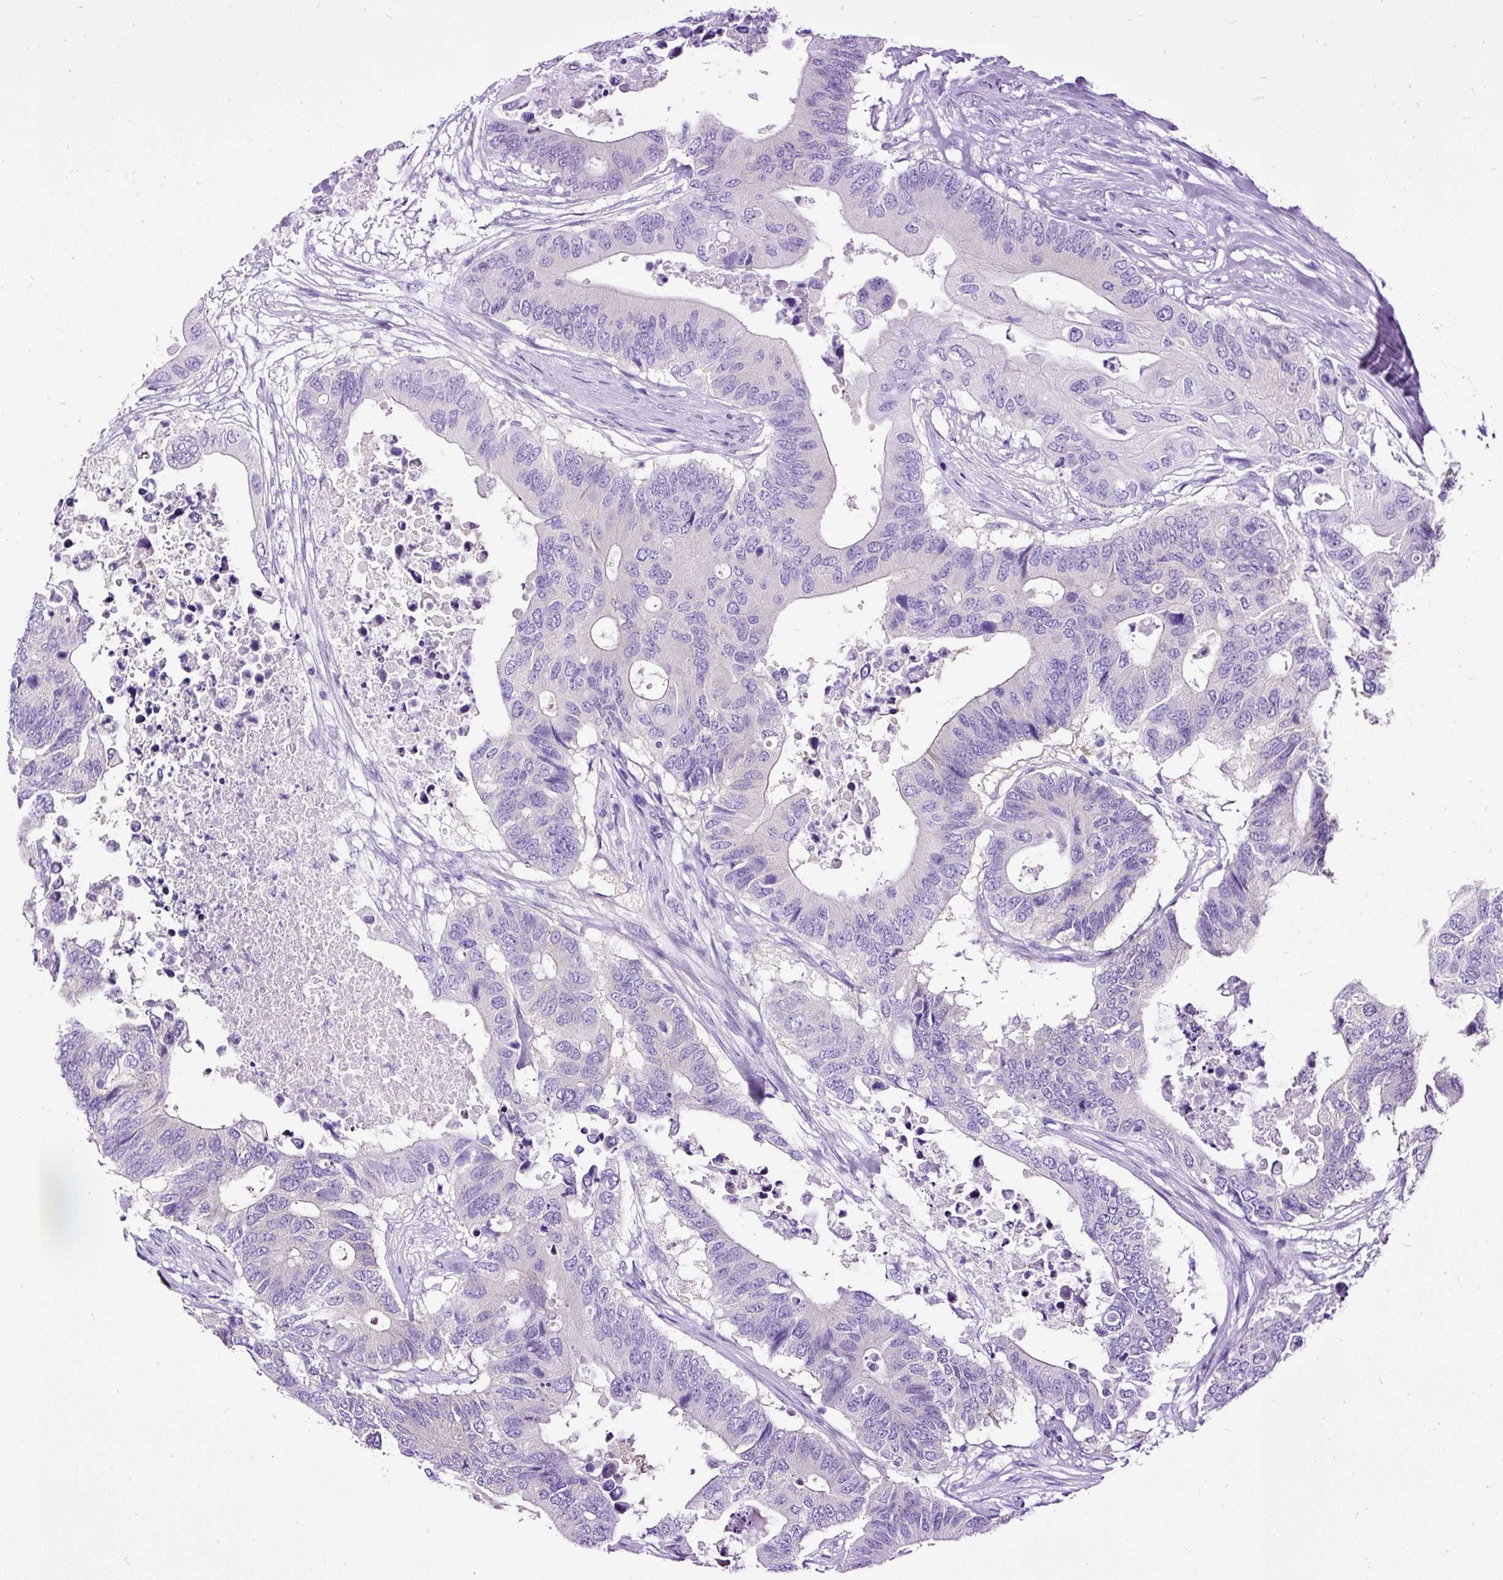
{"staining": {"intensity": "negative", "quantity": "none", "location": "none"}, "tissue": "colorectal cancer", "cell_type": "Tumor cells", "image_type": "cancer", "snomed": [{"axis": "morphology", "description": "Adenocarcinoma, NOS"}, {"axis": "topography", "description": "Colon"}], "caption": "An IHC micrograph of adenocarcinoma (colorectal) is shown. There is no staining in tumor cells of adenocarcinoma (colorectal).", "gene": "STOX2", "patient": {"sex": "male", "age": 71}}